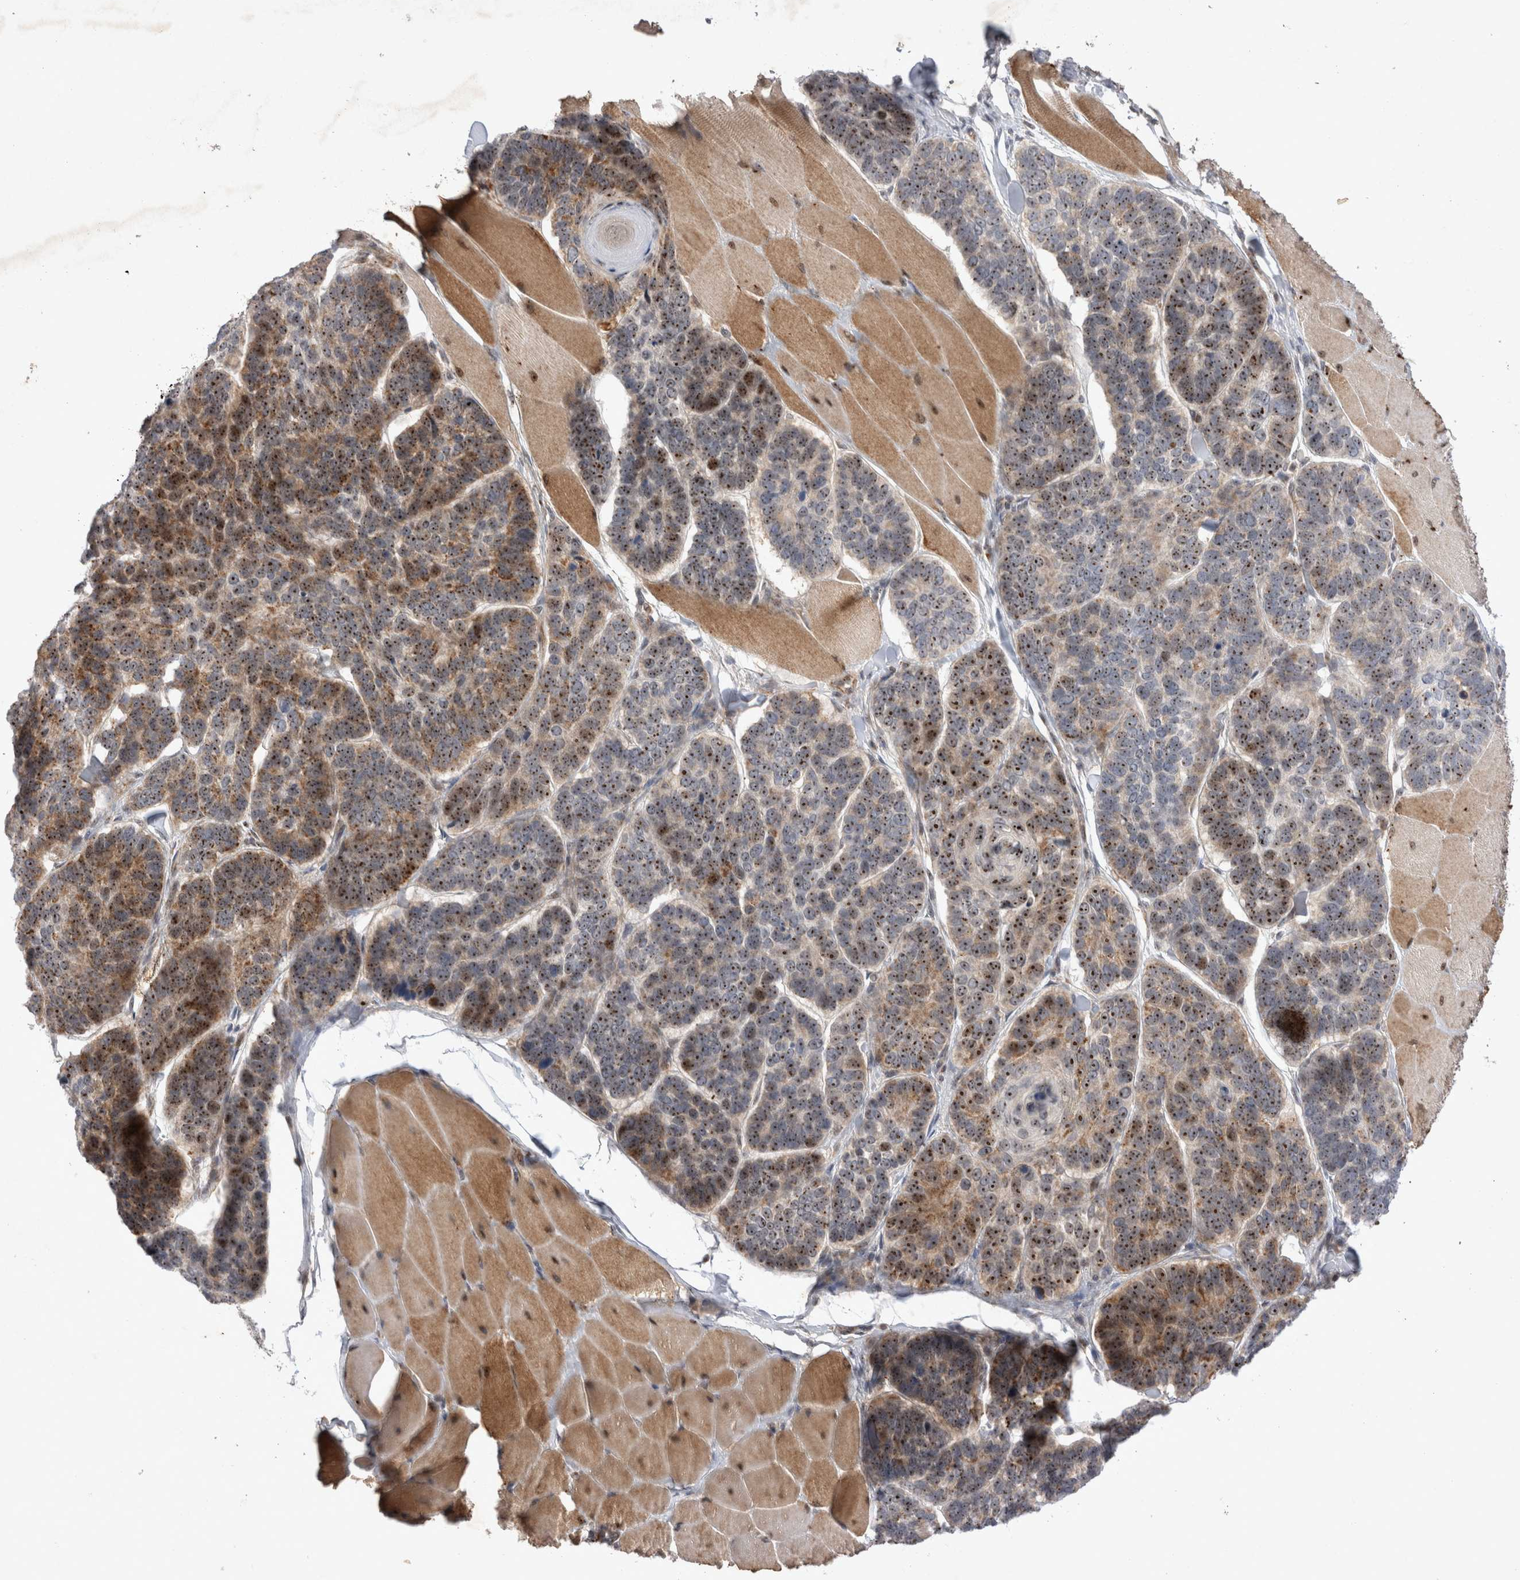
{"staining": {"intensity": "strong", "quantity": ">75%", "location": "nuclear"}, "tissue": "skin cancer", "cell_type": "Tumor cells", "image_type": "cancer", "snomed": [{"axis": "morphology", "description": "Basal cell carcinoma"}, {"axis": "topography", "description": "Skin"}], "caption": "Immunohistochemistry of skin cancer displays high levels of strong nuclear positivity in about >75% of tumor cells. Immunohistochemistry stains the protein in brown and the nuclei are stained blue.", "gene": "STK11", "patient": {"sex": "male", "age": 62}}